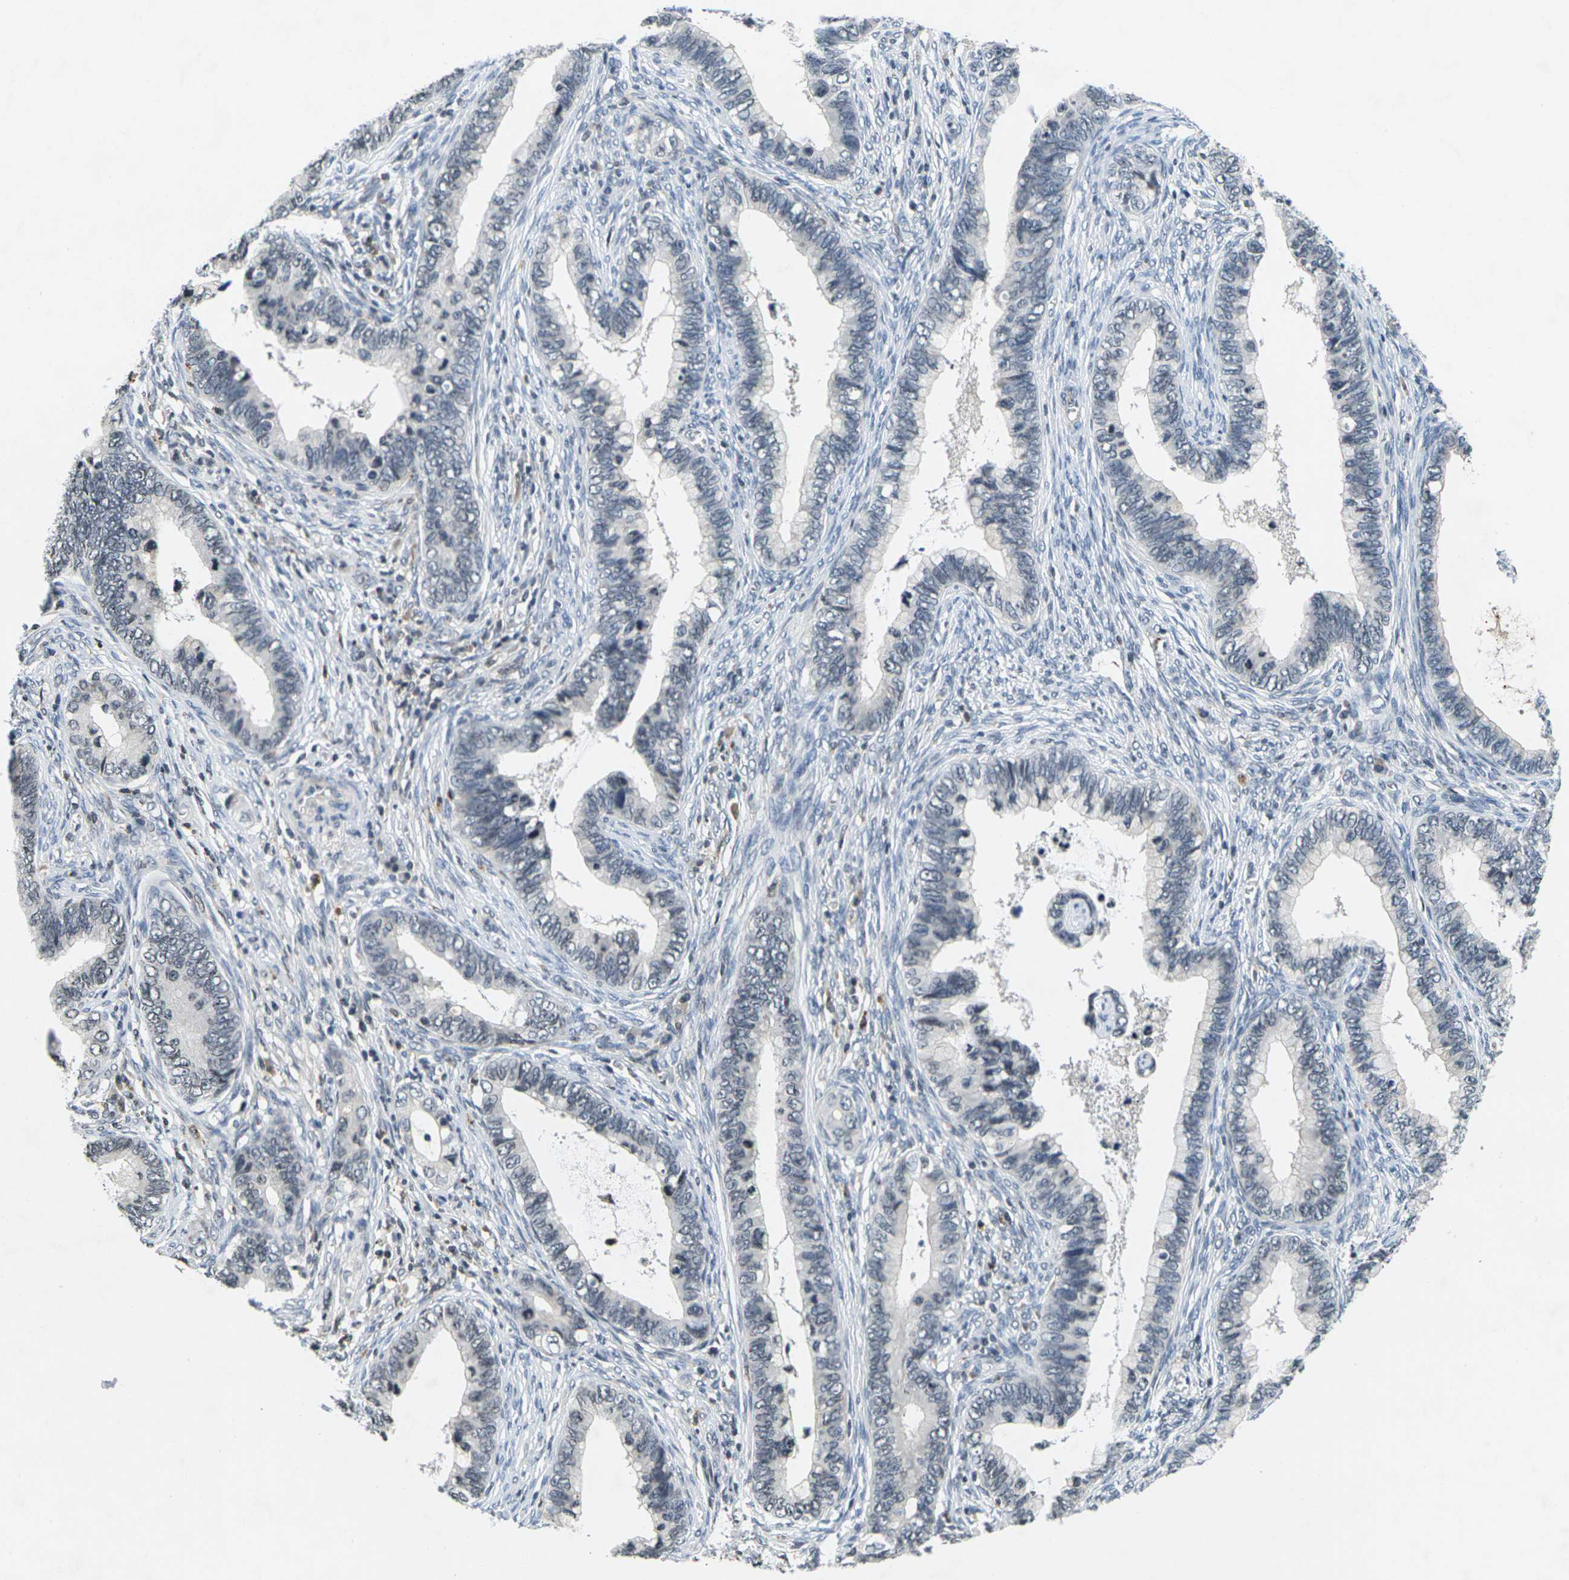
{"staining": {"intensity": "negative", "quantity": "none", "location": "none"}, "tissue": "cervical cancer", "cell_type": "Tumor cells", "image_type": "cancer", "snomed": [{"axis": "morphology", "description": "Adenocarcinoma, NOS"}, {"axis": "topography", "description": "Cervix"}], "caption": "A high-resolution image shows immunohistochemistry (IHC) staining of cervical adenocarcinoma, which shows no significant staining in tumor cells.", "gene": "C1QC", "patient": {"sex": "female", "age": 44}}